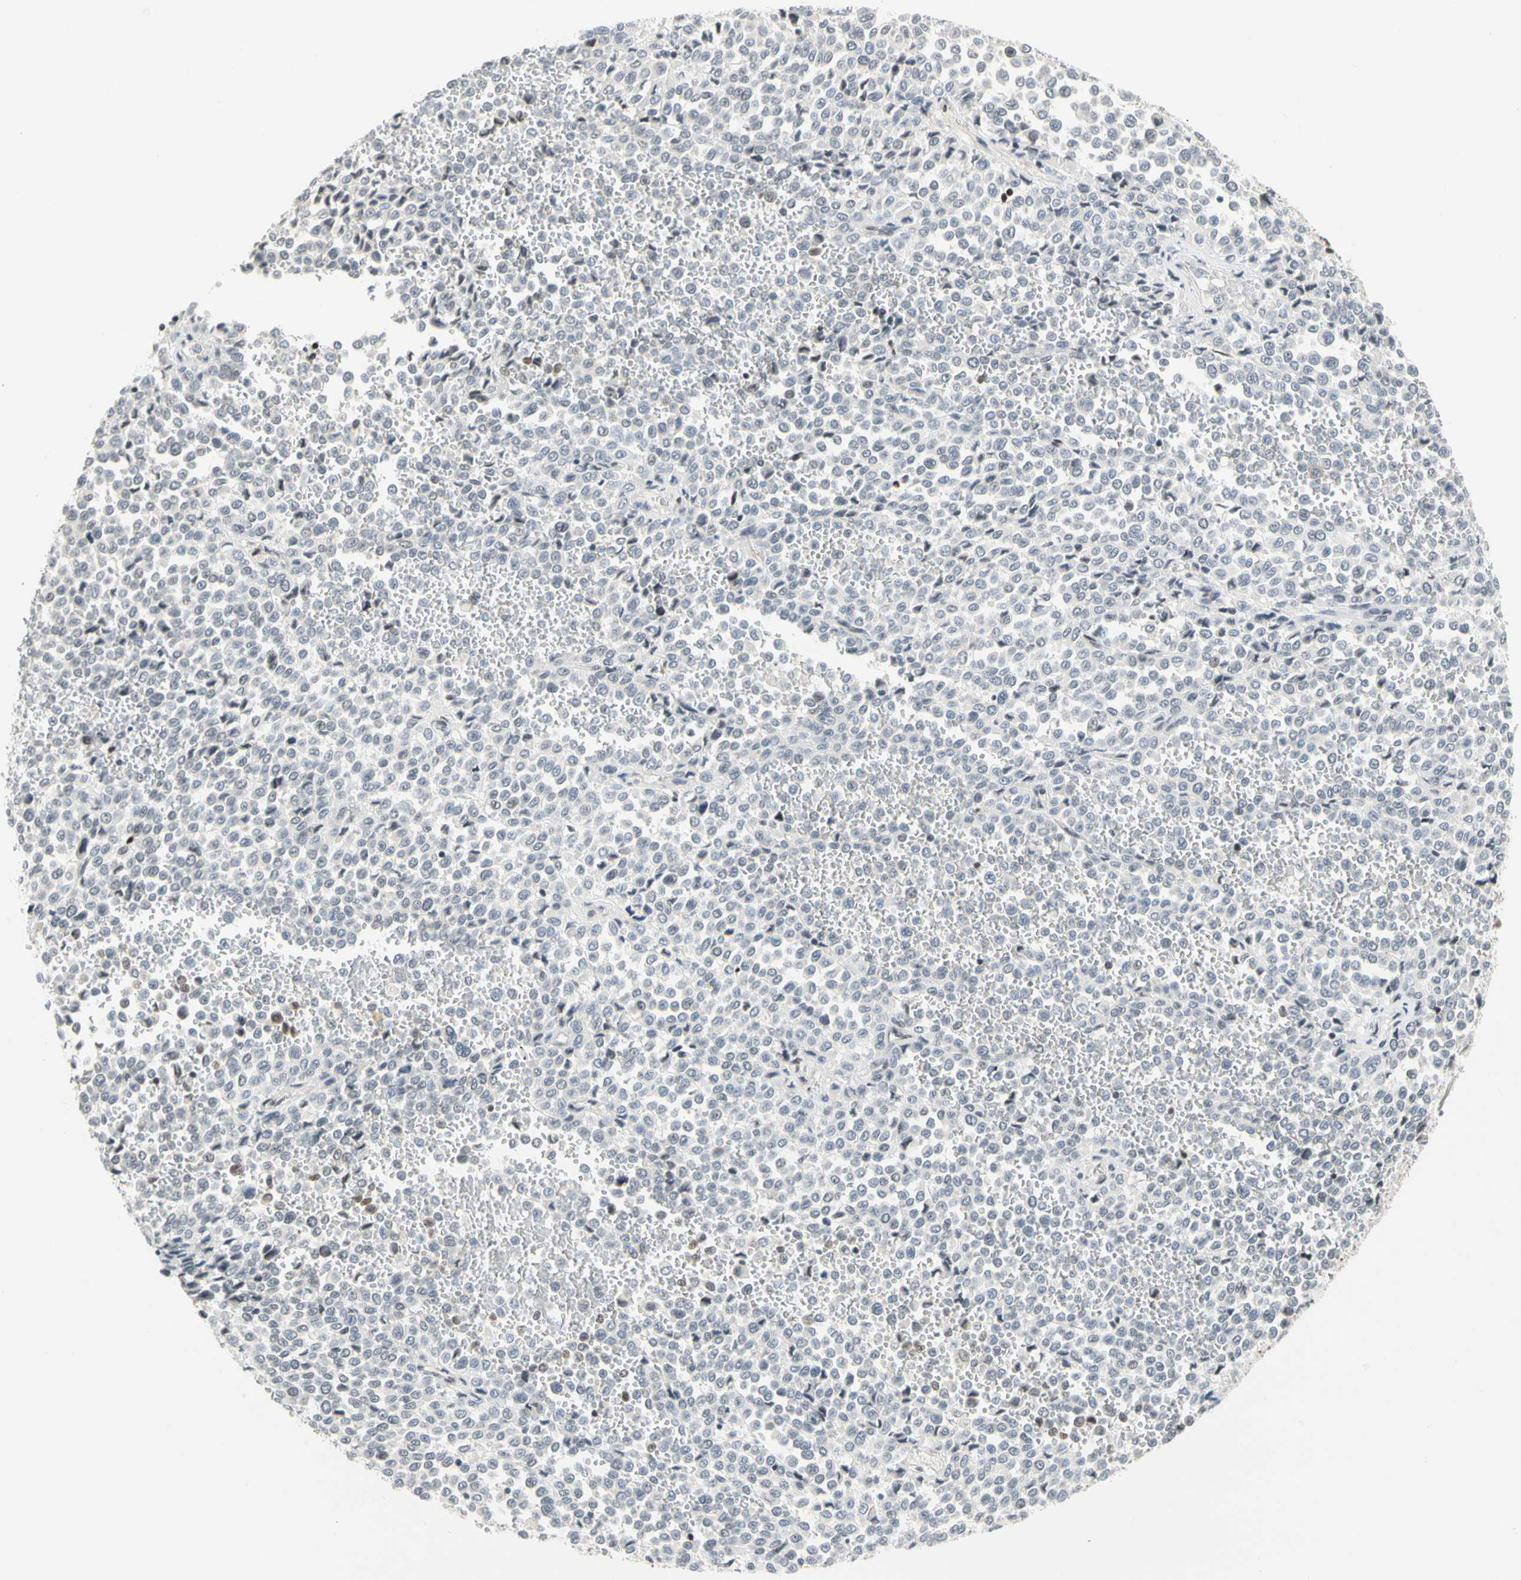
{"staining": {"intensity": "negative", "quantity": "none", "location": "none"}, "tissue": "melanoma", "cell_type": "Tumor cells", "image_type": "cancer", "snomed": [{"axis": "morphology", "description": "Malignant melanoma, Metastatic site"}, {"axis": "topography", "description": "Pancreas"}], "caption": "Tumor cells are negative for brown protein staining in melanoma.", "gene": "ZSCAN16", "patient": {"sex": "female", "age": 30}}